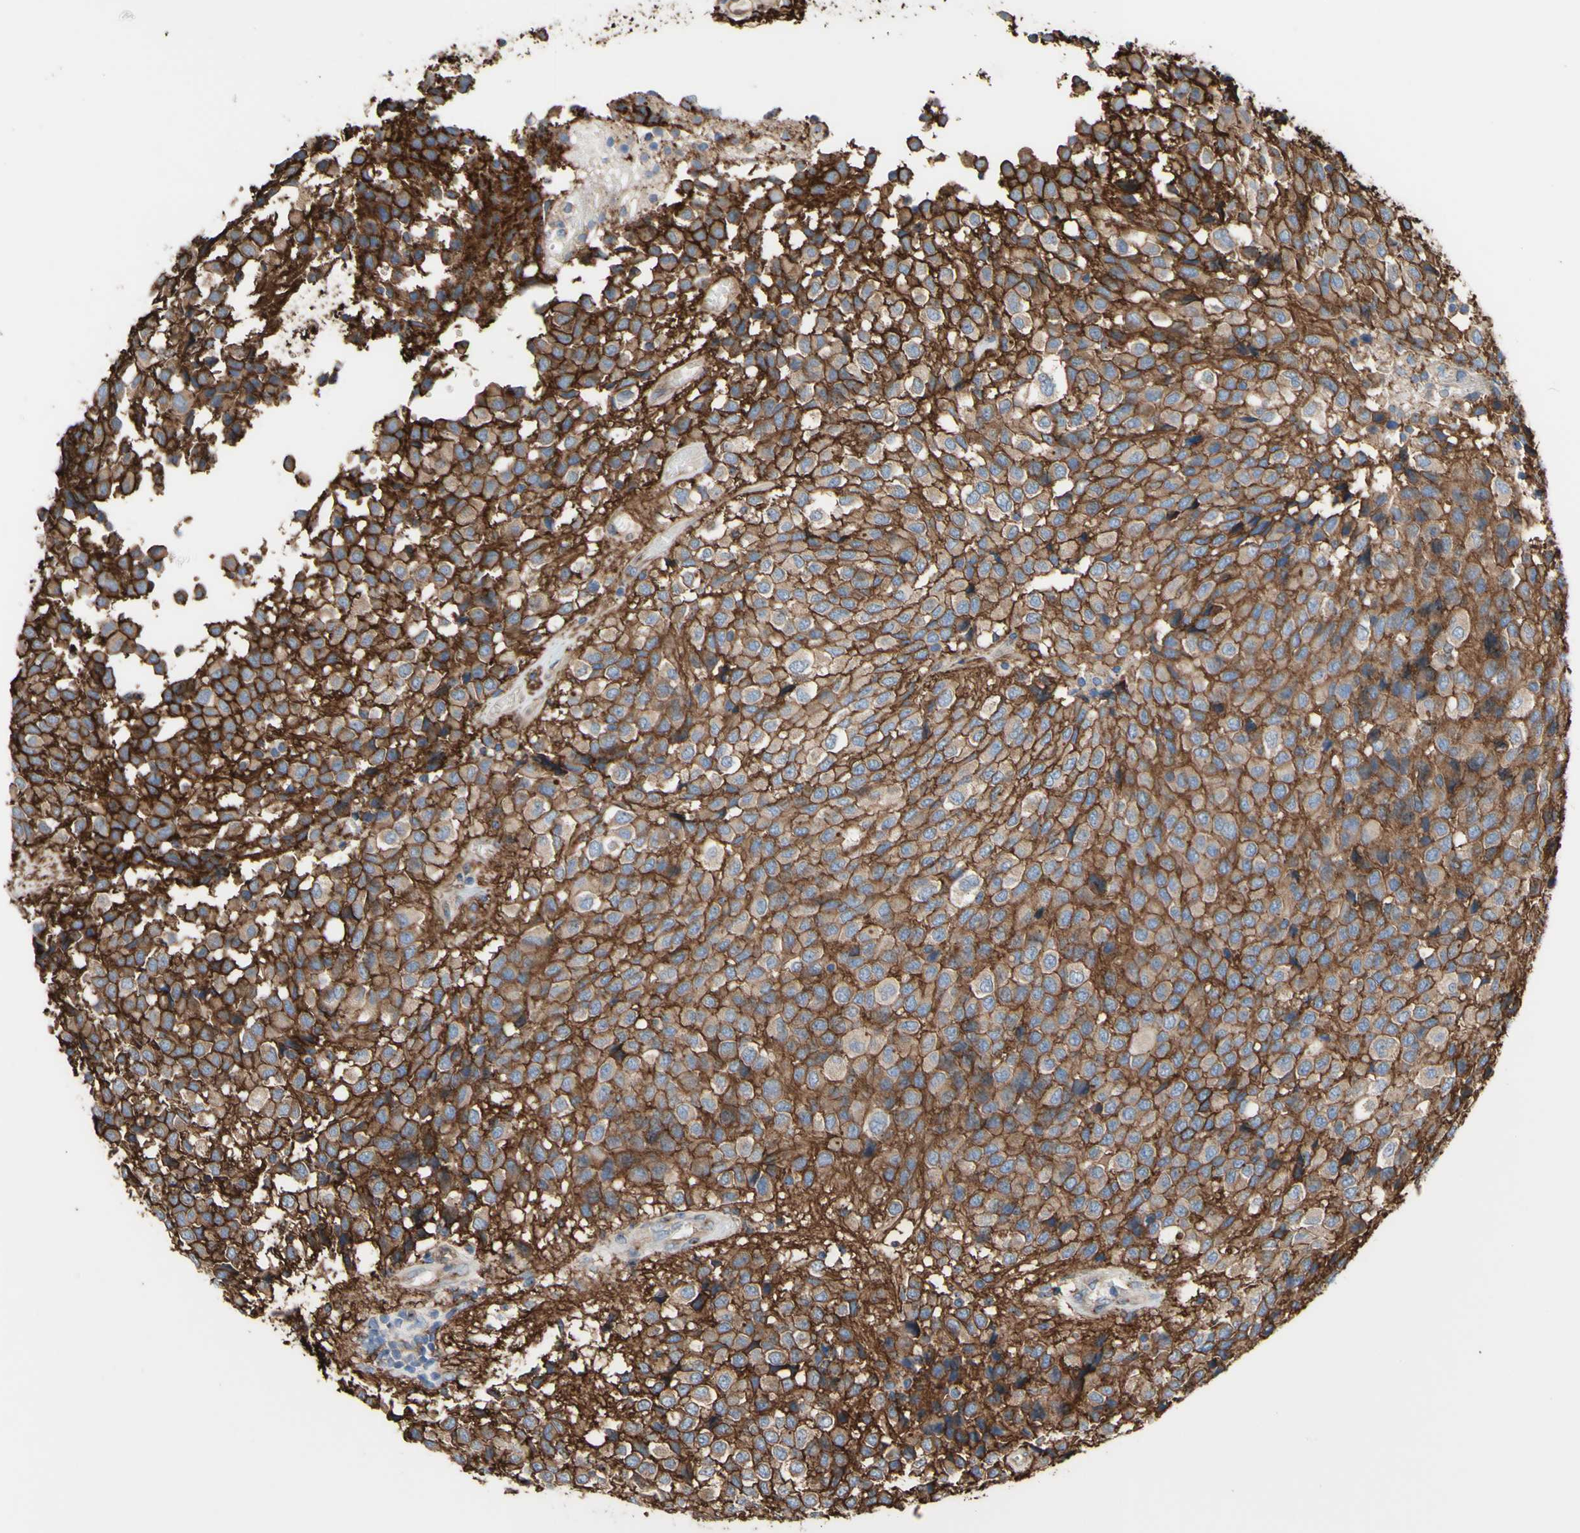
{"staining": {"intensity": "moderate", "quantity": ">75%", "location": "cytoplasmic/membranous"}, "tissue": "glioma", "cell_type": "Tumor cells", "image_type": "cancer", "snomed": [{"axis": "morphology", "description": "Glioma, malignant, High grade"}, {"axis": "topography", "description": "Brain"}], "caption": "The image exhibits immunohistochemical staining of malignant glioma (high-grade). There is moderate cytoplasmic/membranous staining is appreciated in about >75% of tumor cells. (Stains: DAB in brown, nuclei in blue, Microscopy: brightfield microscopy at high magnification).", "gene": "LRIG3", "patient": {"sex": "male", "age": 32}}